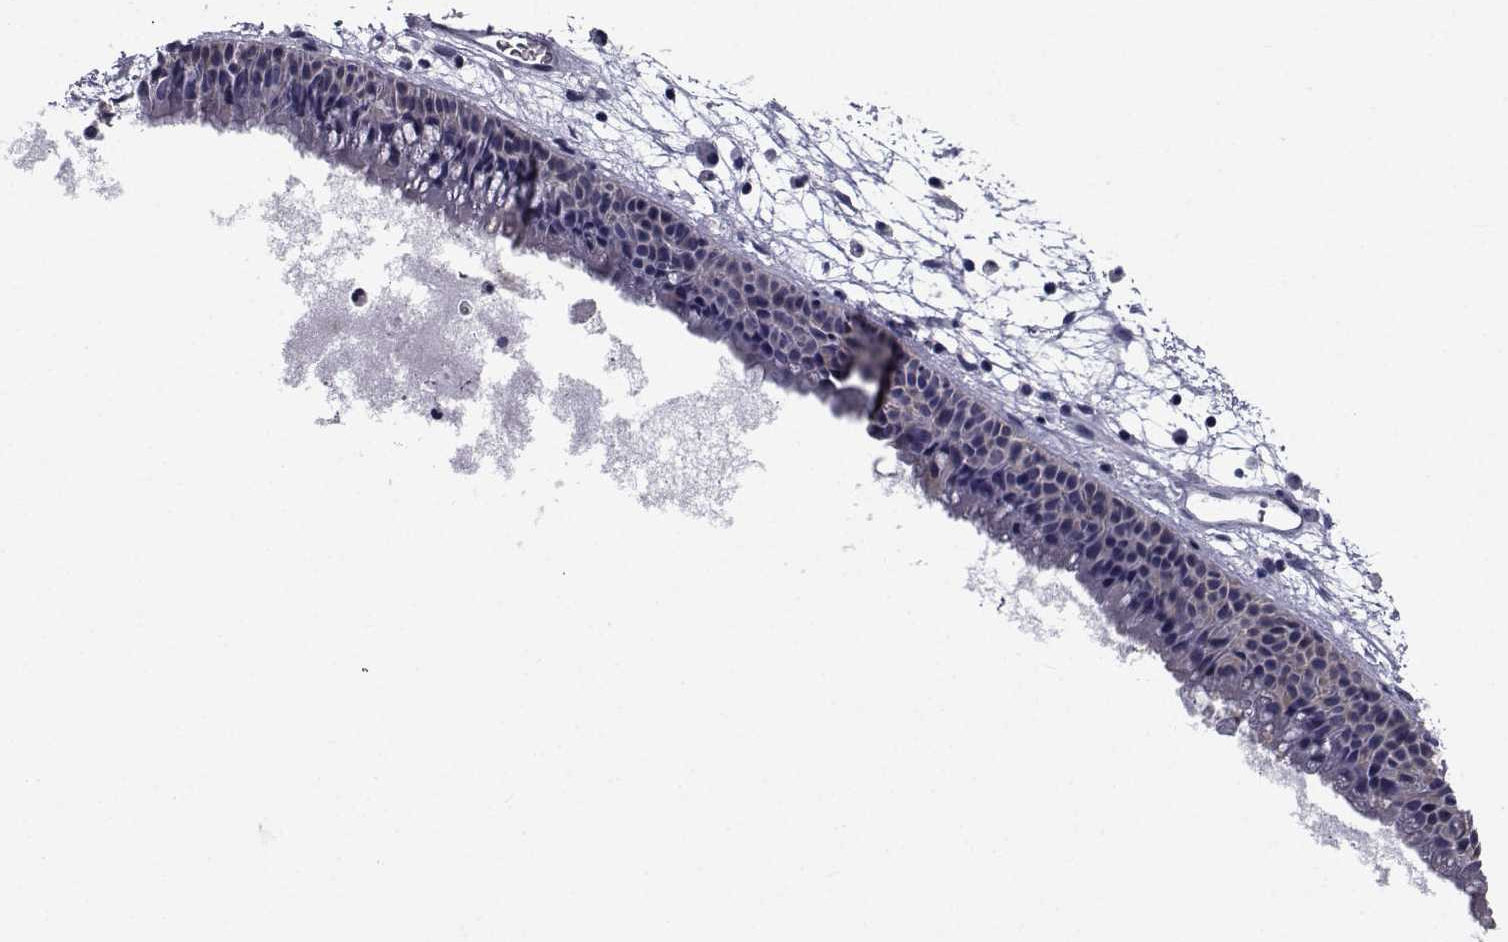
{"staining": {"intensity": "negative", "quantity": "none", "location": "none"}, "tissue": "nasopharynx", "cell_type": "Respiratory epithelial cells", "image_type": "normal", "snomed": [{"axis": "morphology", "description": "Normal tissue, NOS"}, {"axis": "topography", "description": "Nasopharynx"}], "caption": "A high-resolution photomicrograph shows immunohistochemistry staining of normal nasopharynx, which displays no significant staining in respiratory epithelial cells. (DAB immunohistochemistry, high magnification).", "gene": "CHRNA1", "patient": {"sex": "male", "age": 61}}